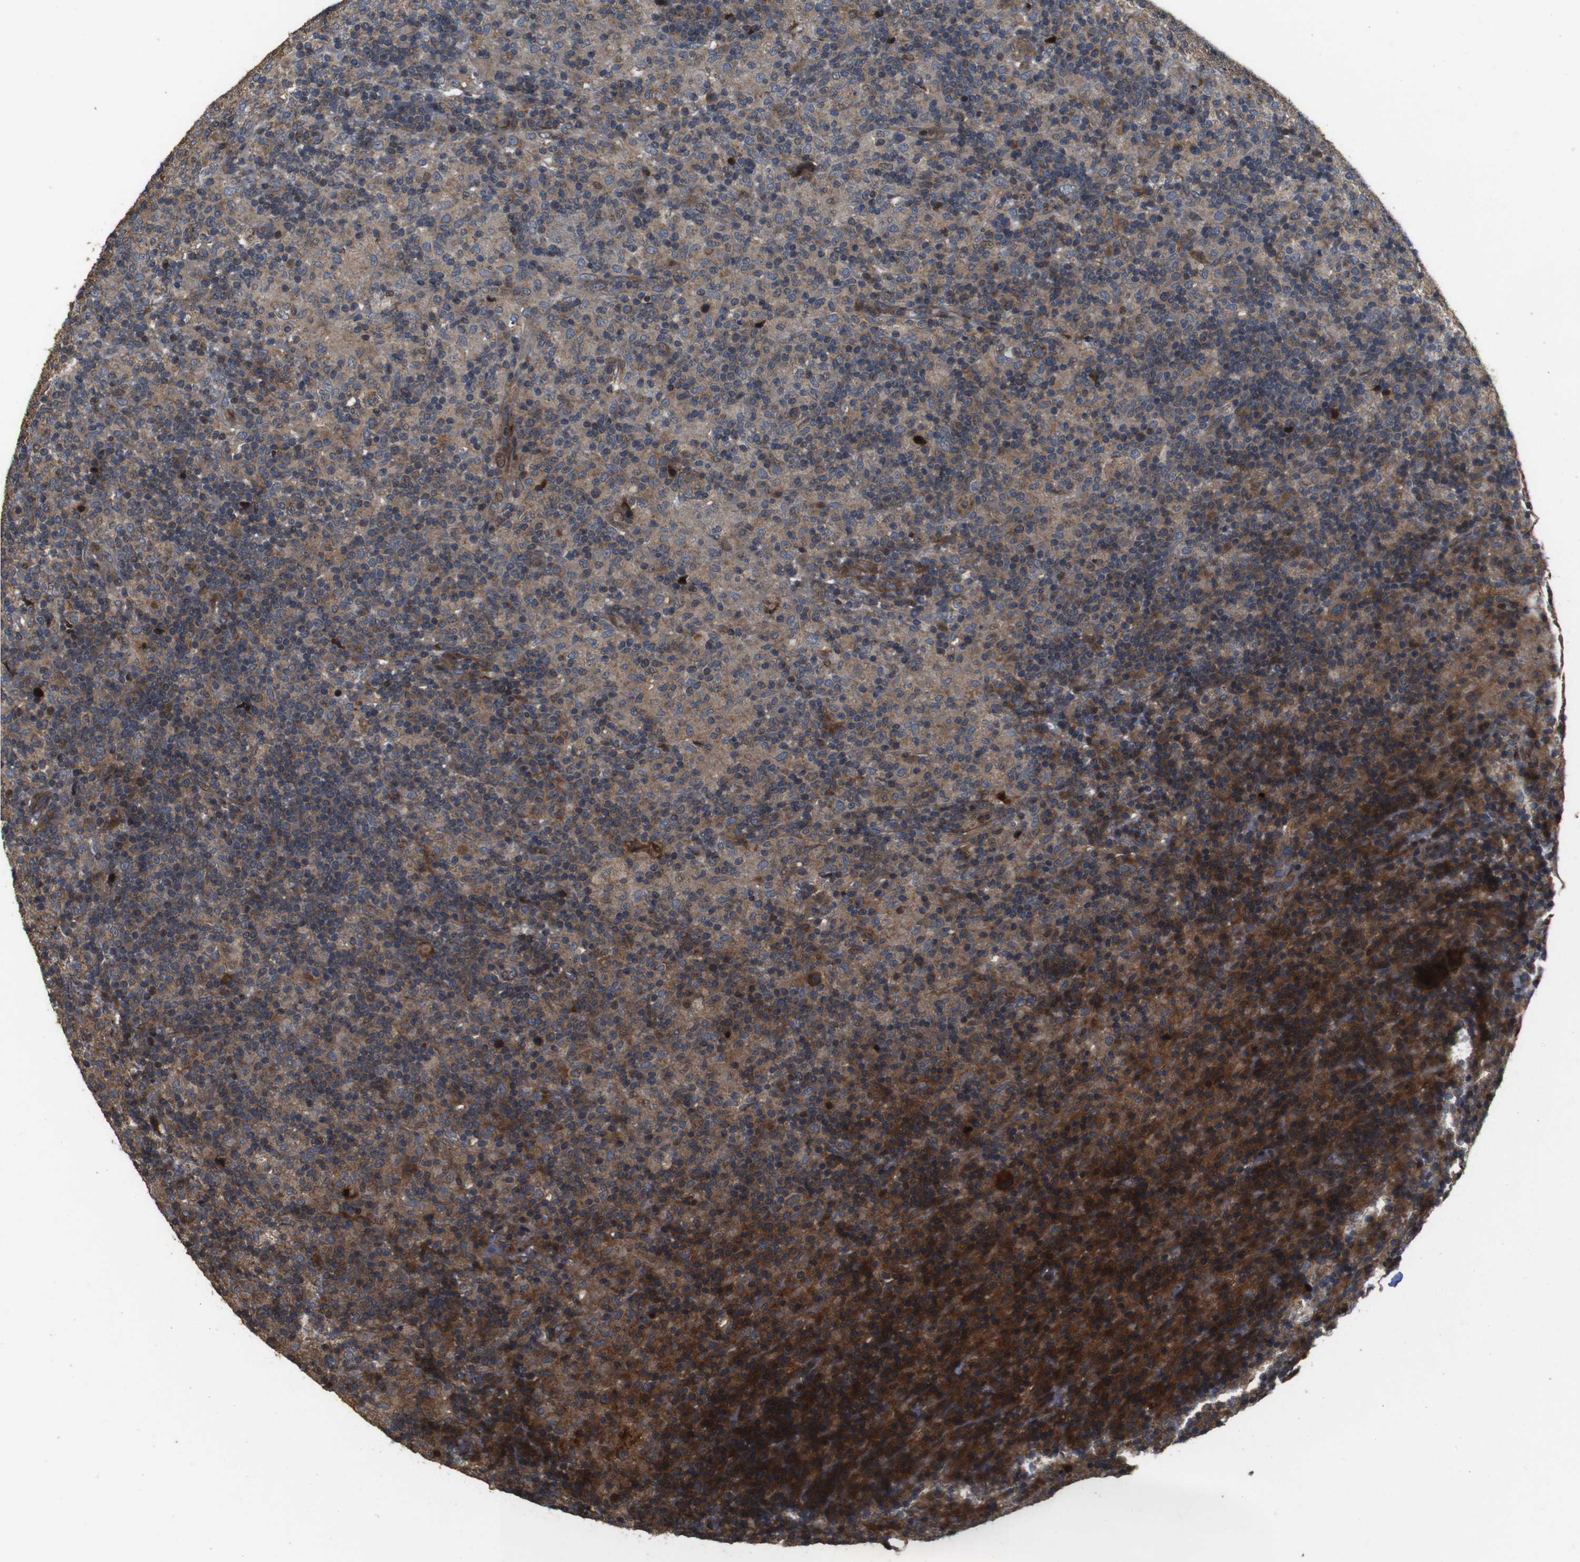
{"staining": {"intensity": "moderate", "quantity": ">75%", "location": "cytoplasmic/membranous"}, "tissue": "lymphoma", "cell_type": "Tumor cells", "image_type": "cancer", "snomed": [{"axis": "morphology", "description": "Hodgkin's disease, NOS"}, {"axis": "topography", "description": "Lymph node"}], "caption": "Moderate cytoplasmic/membranous positivity is present in approximately >75% of tumor cells in Hodgkin's disease. (brown staining indicates protein expression, while blue staining denotes nuclei).", "gene": "SNN", "patient": {"sex": "male", "age": 70}}